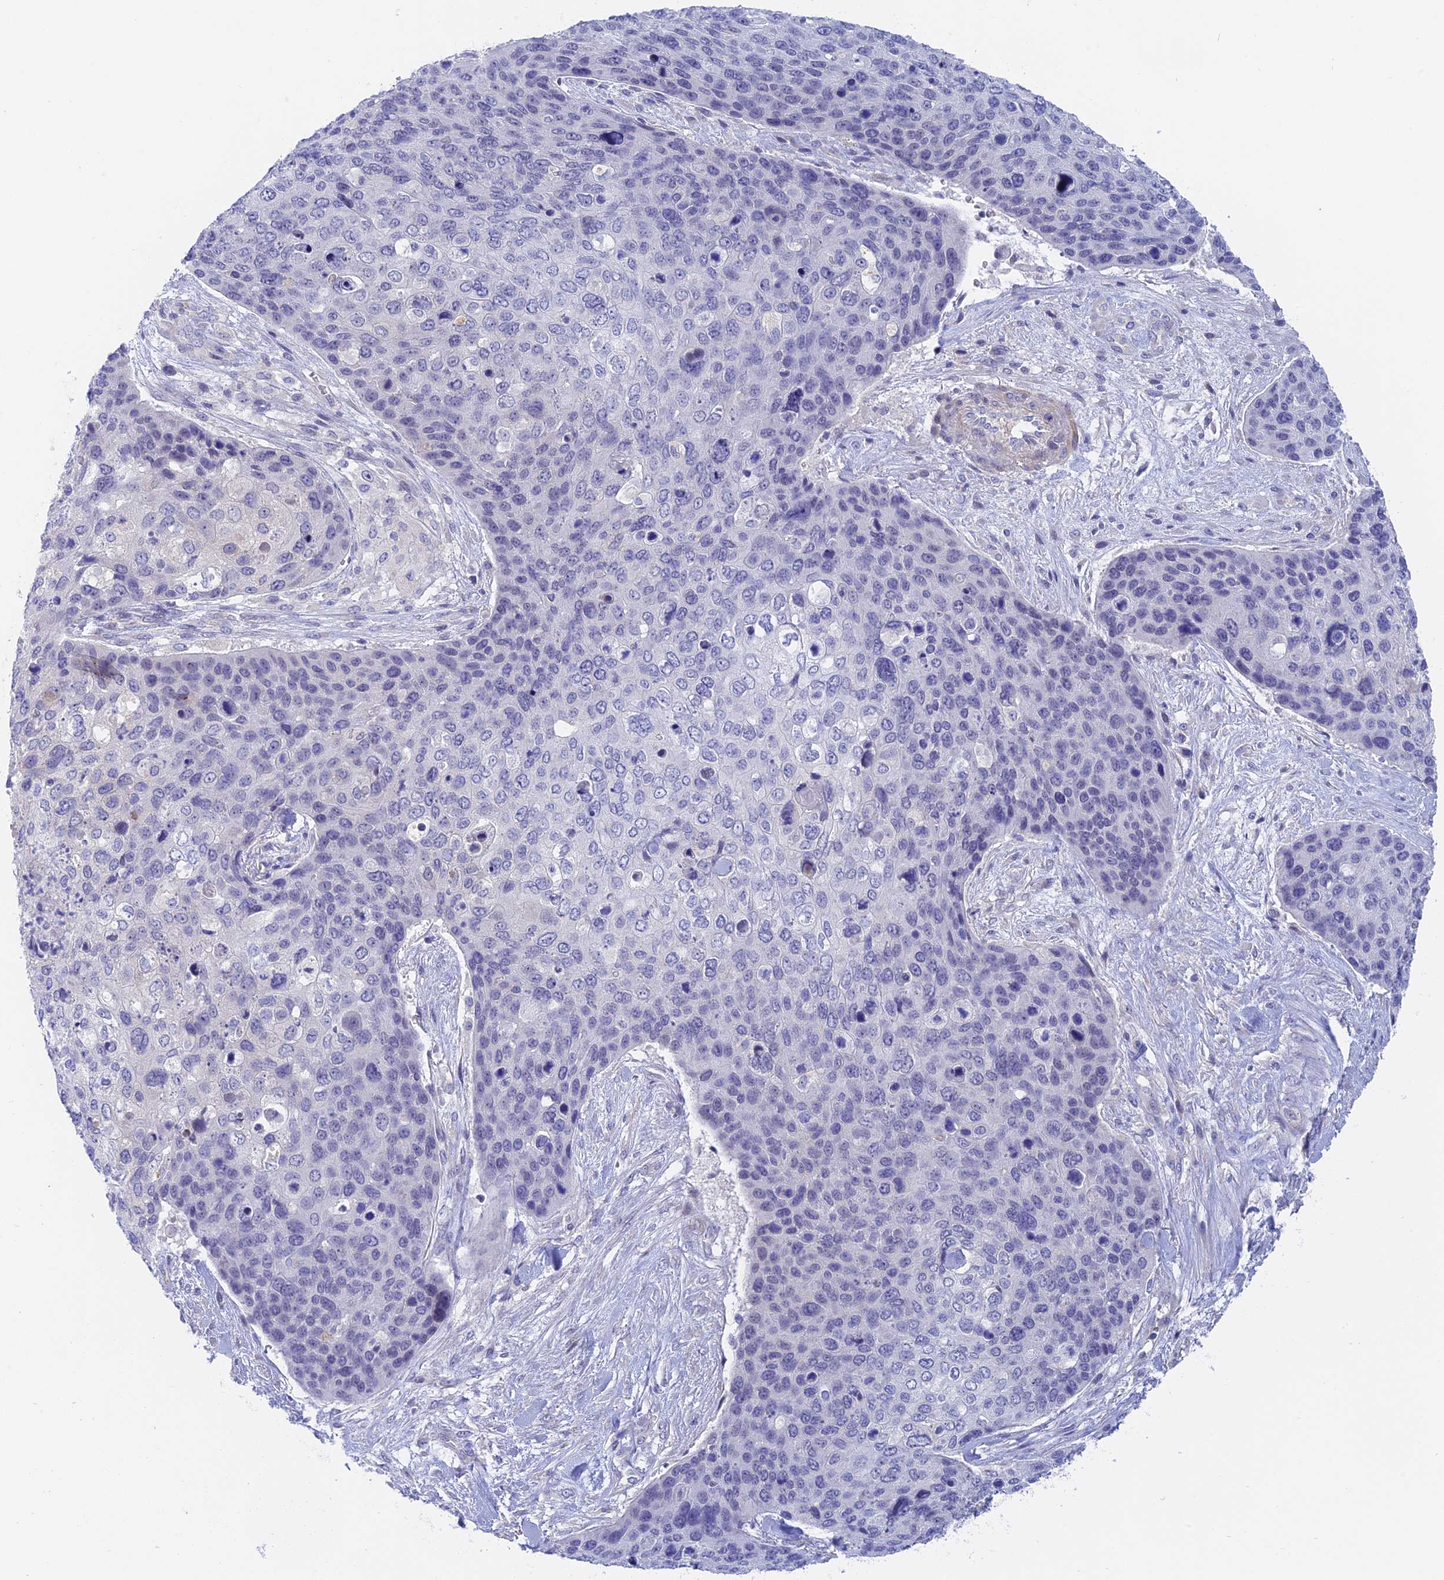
{"staining": {"intensity": "negative", "quantity": "none", "location": "none"}, "tissue": "skin cancer", "cell_type": "Tumor cells", "image_type": "cancer", "snomed": [{"axis": "morphology", "description": "Basal cell carcinoma"}, {"axis": "topography", "description": "Skin"}], "caption": "Immunohistochemistry (IHC) photomicrograph of neoplastic tissue: basal cell carcinoma (skin) stained with DAB (3,3'-diaminobenzidine) shows no significant protein expression in tumor cells.", "gene": "GLB1L", "patient": {"sex": "female", "age": 74}}